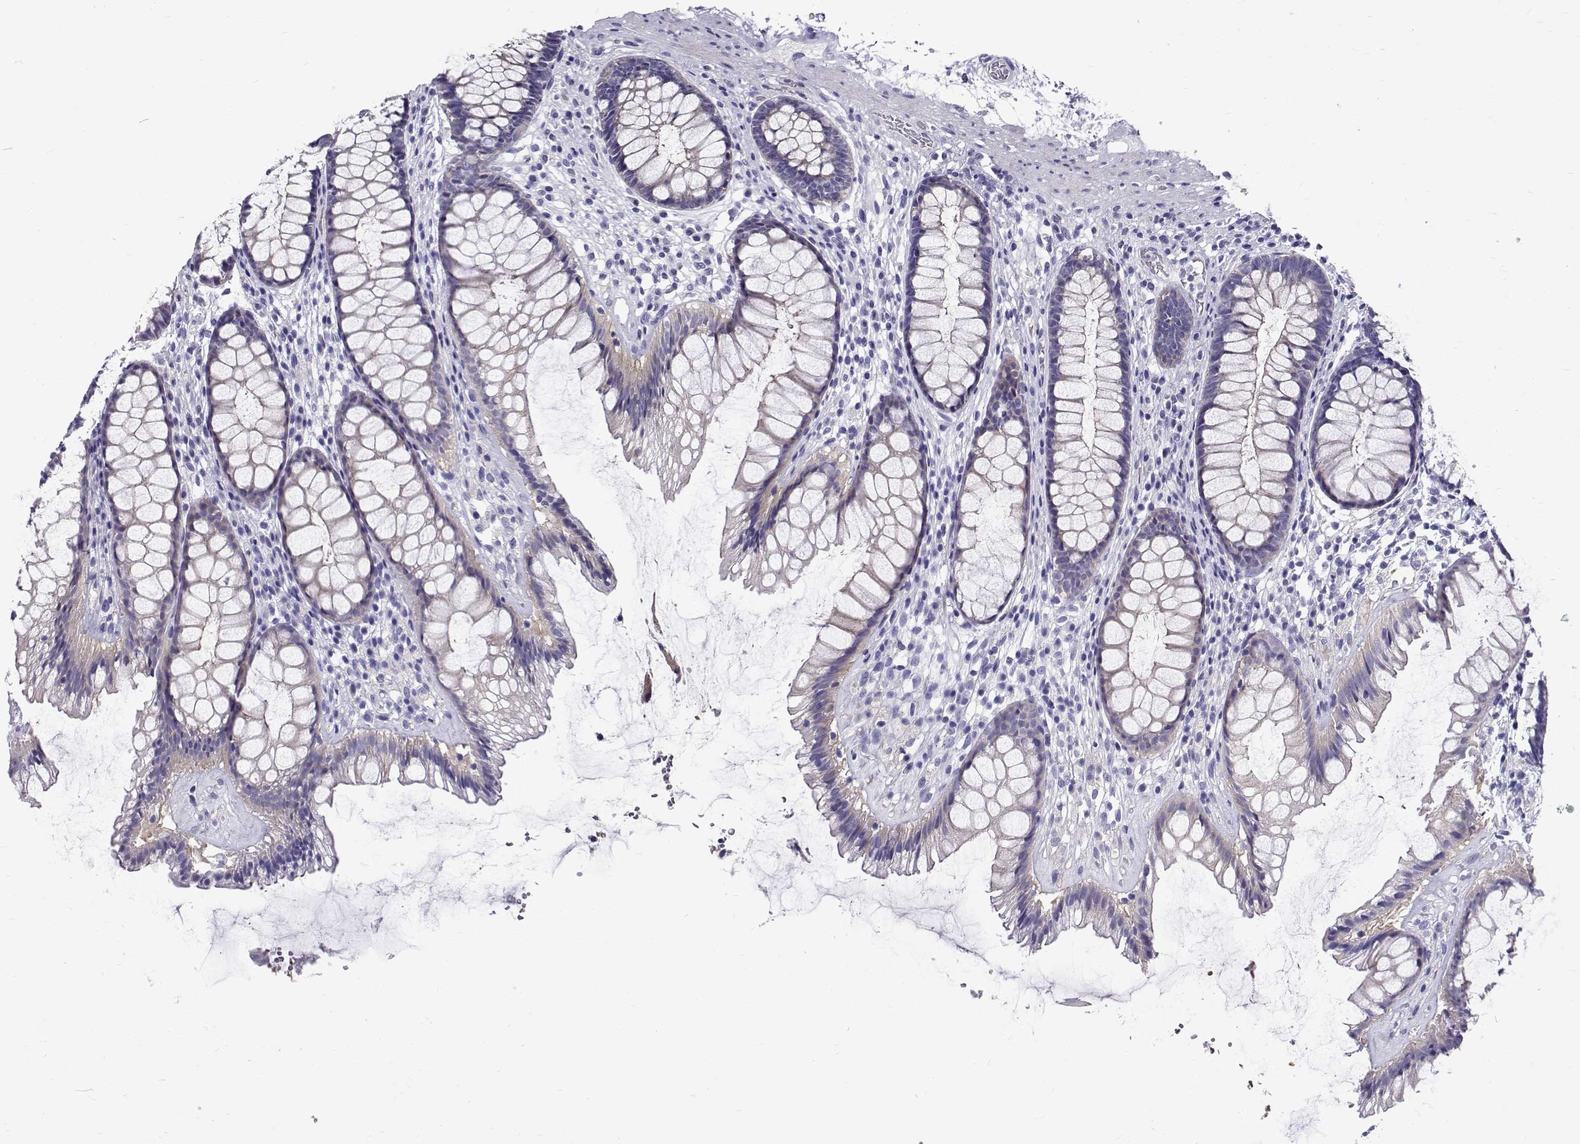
{"staining": {"intensity": "weak", "quantity": "<25%", "location": "cytoplasmic/membranous"}, "tissue": "rectum", "cell_type": "Glandular cells", "image_type": "normal", "snomed": [{"axis": "morphology", "description": "Normal tissue, NOS"}, {"axis": "topography", "description": "Rectum"}], "caption": "Protein analysis of normal rectum reveals no significant staining in glandular cells.", "gene": "IGSF1", "patient": {"sex": "male", "age": 72}}